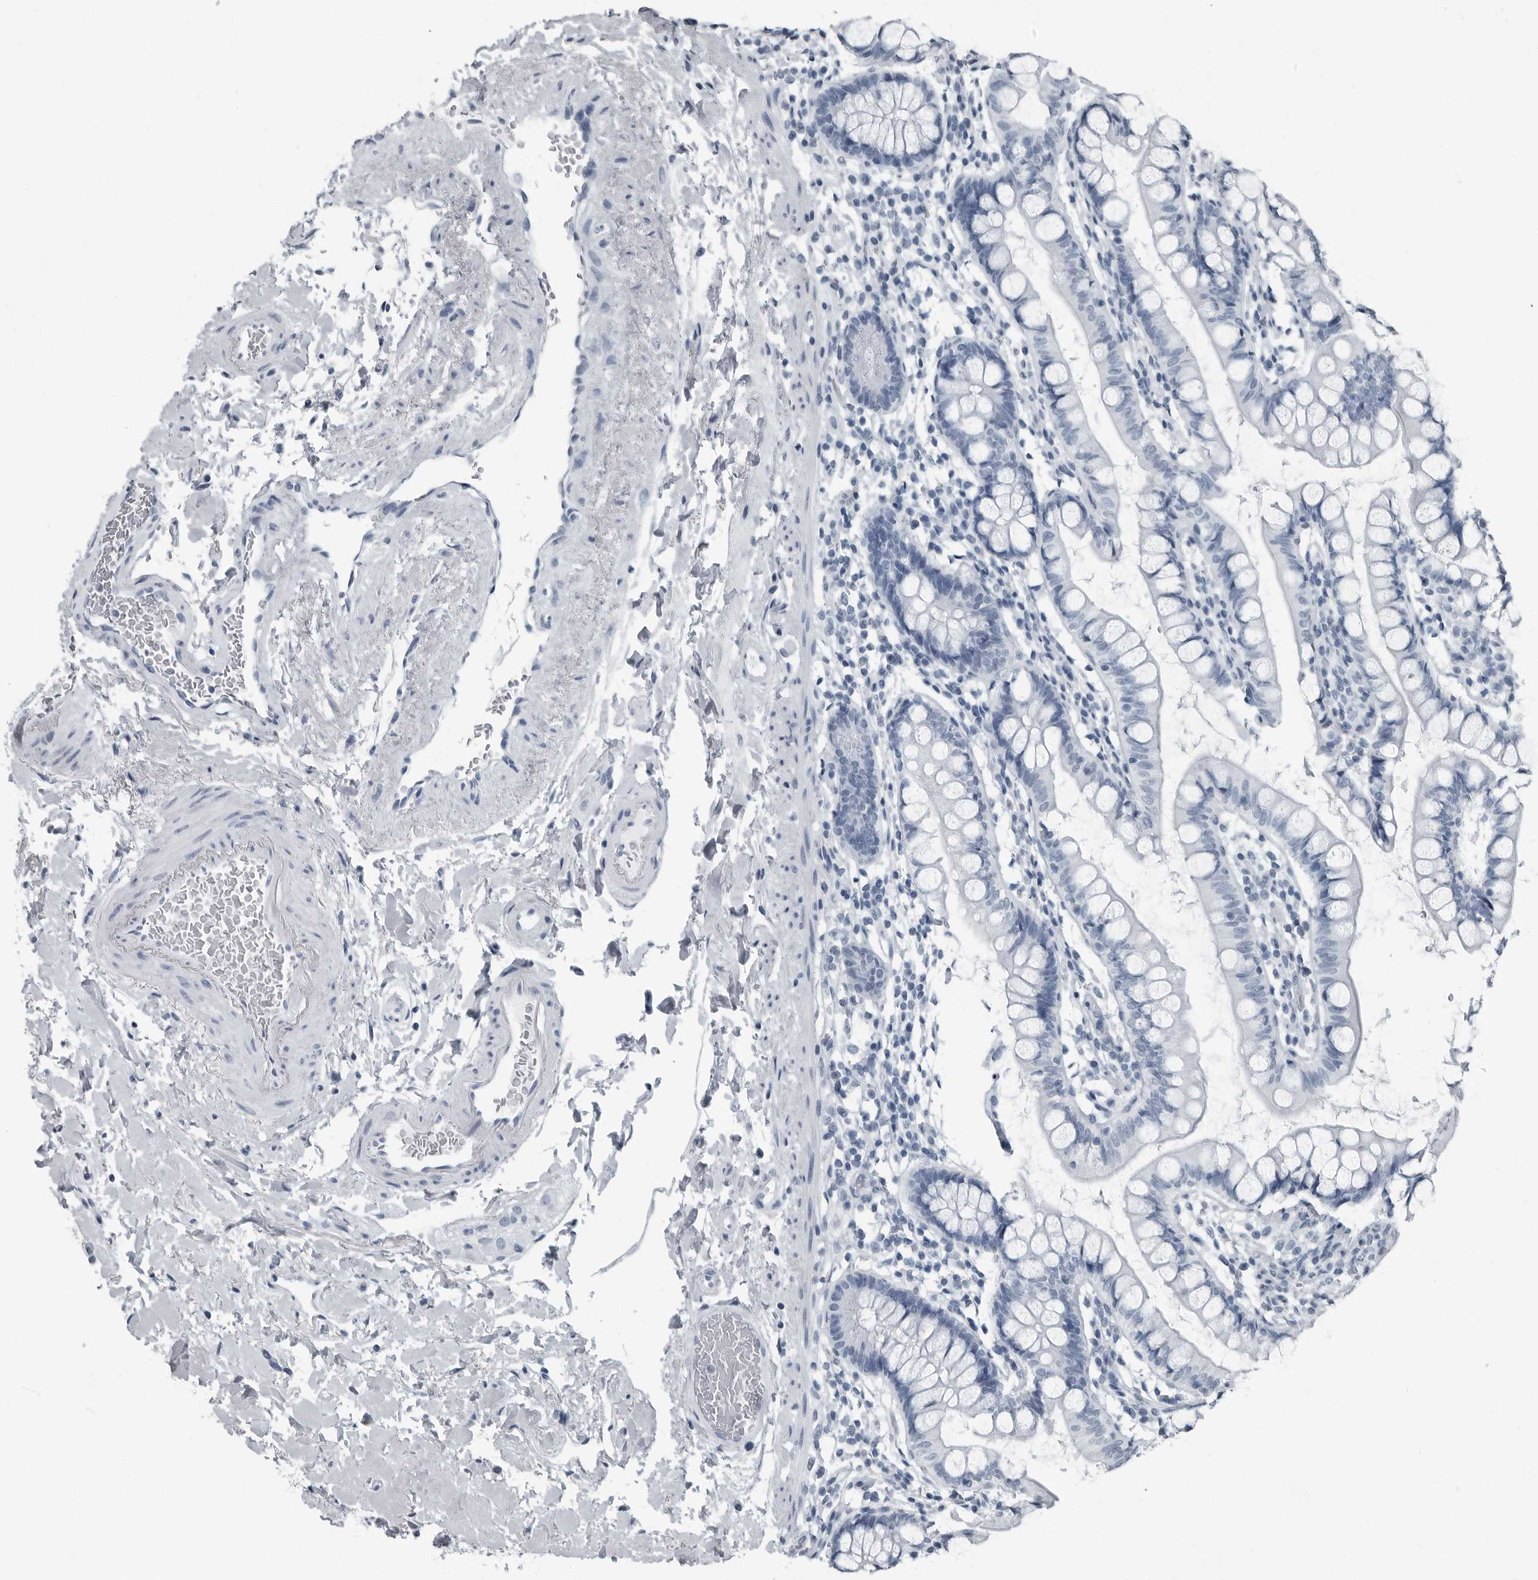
{"staining": {"intensity": "negative", "quantity": "none", "location": "none"}, "tissue": "small intestine", "cell_type": "Glandular cells", "image_type": "normal", "snomed": [{"axis": "morphology", "description": "Normal tissue, NOS"}, {"axis": "topography", "description": "Small intestine"}], "caption": "An immunohistochemistry image of benign small intestine is shown. There is no staining in glandular cells of small intestine.", "gene": "PRSS1", "patient": {"sex": "female", "age": 84}}